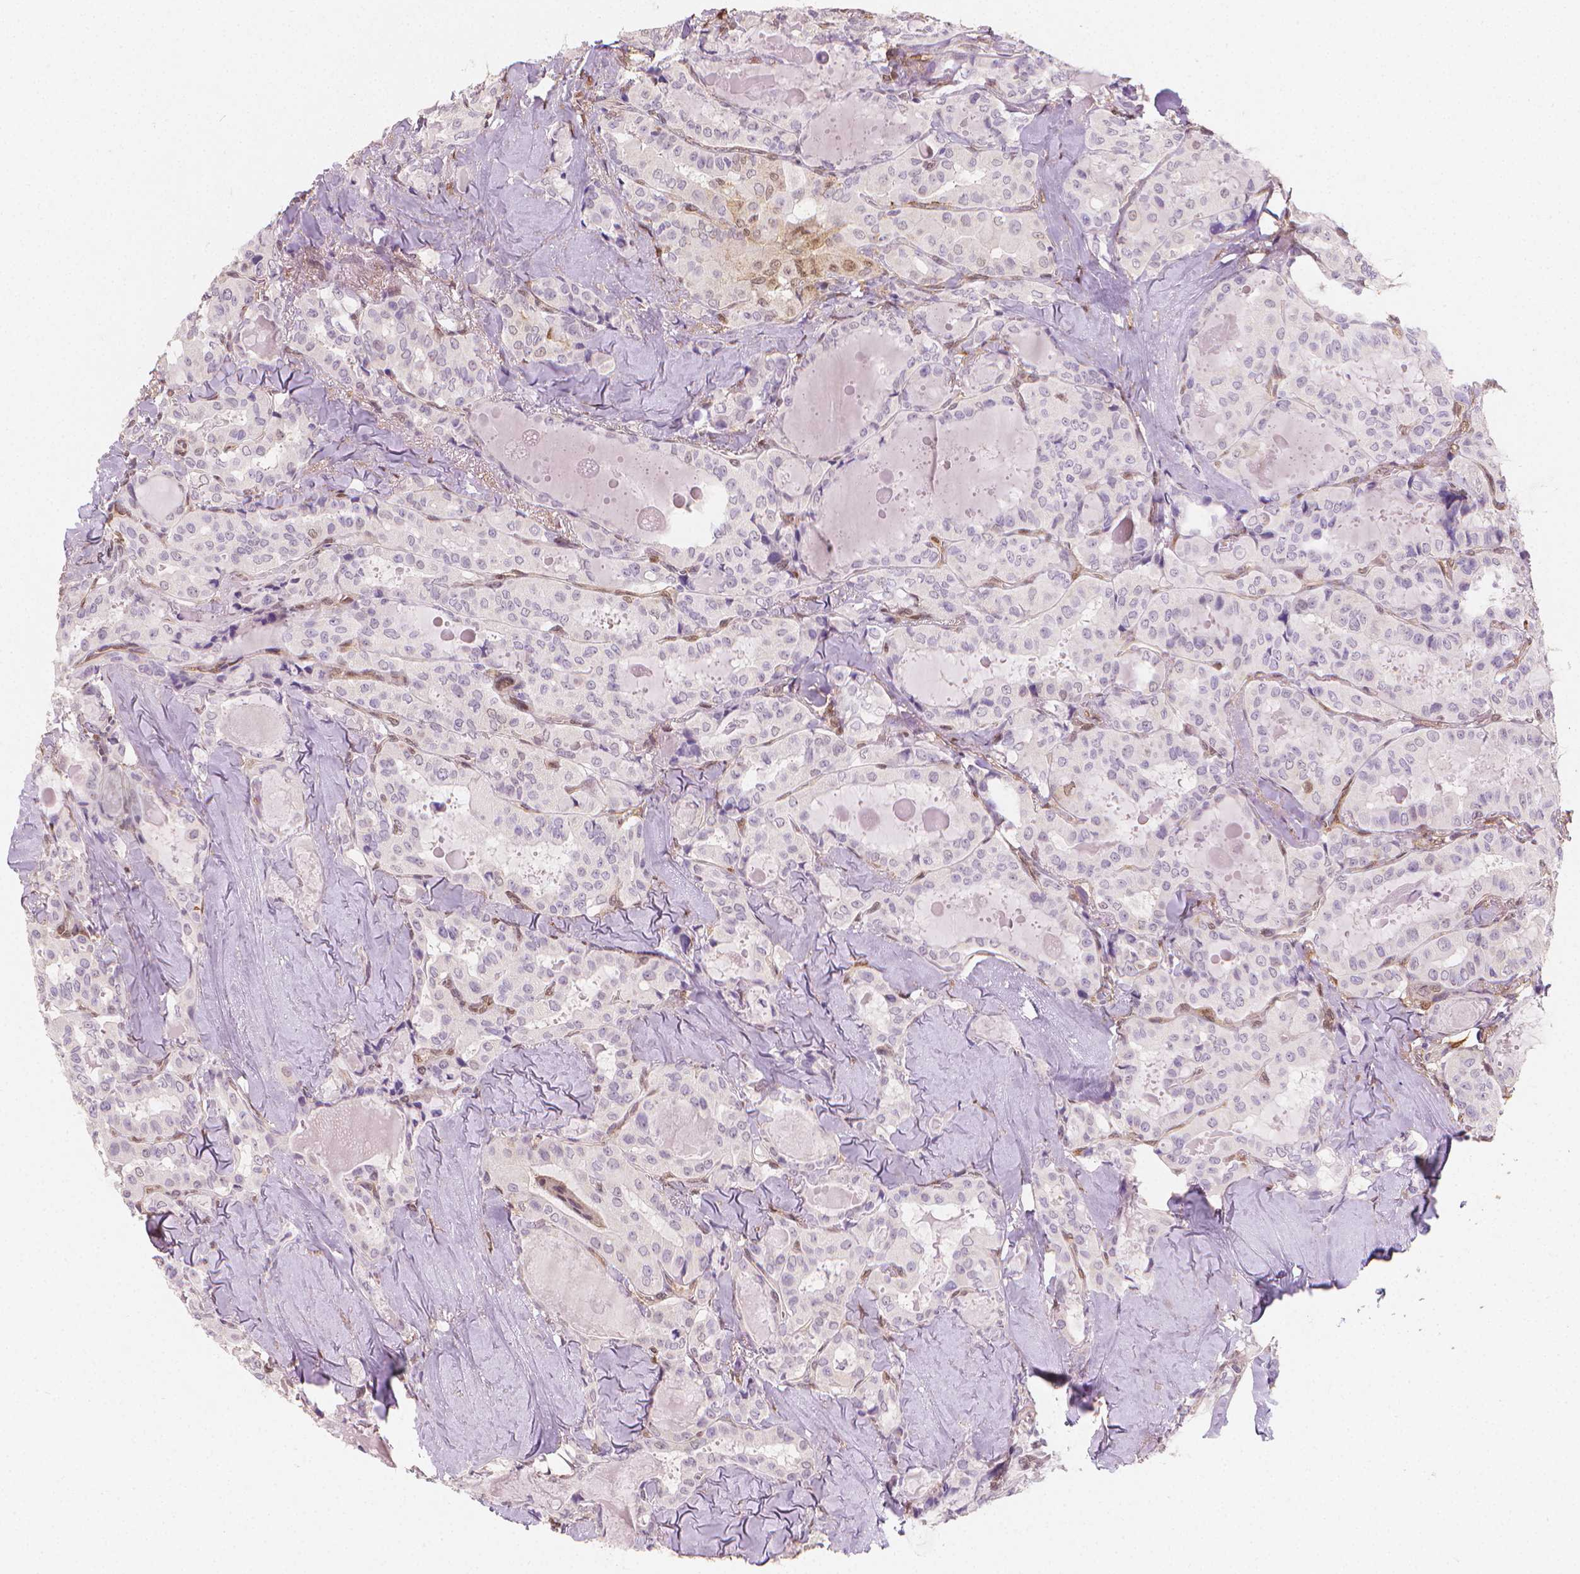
{"staining": {"intensity": "moderate", "quantity": "<25%", "location": "nuclear"}, "tissue": "thyroid cancer", "cell_type": "Tumor cells", "image_type": "cancer", "snomed": [{"axis": "morphology", "description": "Papillary adenocarcinoma, NOS"}, {"axis": "topography", "description": "Thyroid gland"}], "caption": "The image shows staining of papillary adenocarcinoma (thyroid), revealing moderate nuclear protein expression (brown color) within tumor cells. (Stains: DAB (3,3'-diaminobenzidine) in brown, nuclei in blue, Microscopy: brightfield microscopy at high magnification).", "gene": "TNFAIP2", "patient": {"sex": "female", "age": 41}}